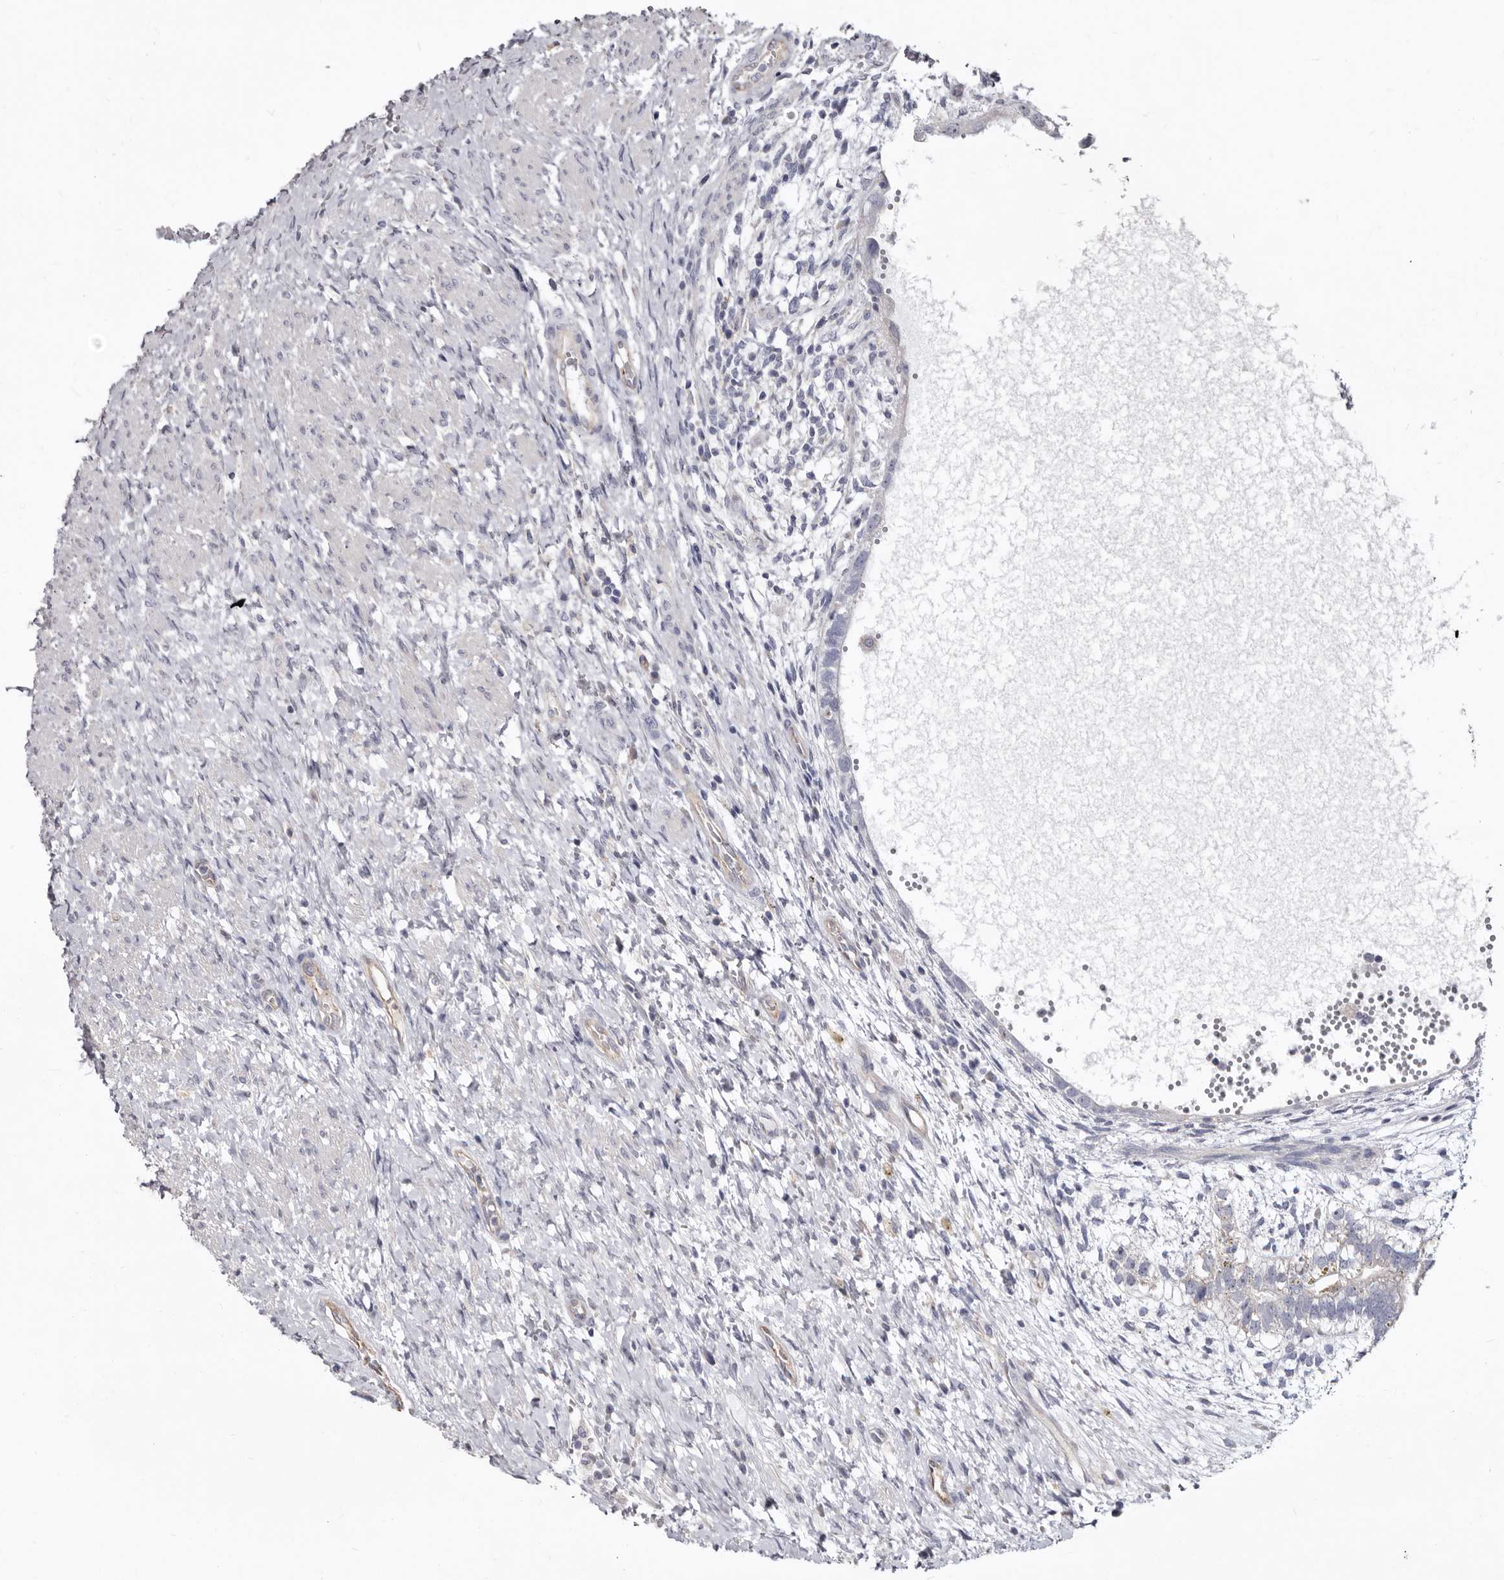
{"staining": {"intensity": "negative", "quantity": "none", "location": "none"}, "tissue": "testis cancer", "cell_type": "Tumor cells", "image_type": "cancer", "snomed": [{"axis": "morphology", "description": "Carcinoma, Embryonal, NOS"}, {"axis": "topography", "description": "Testis"}], "caption": "Embryonal carcinoma (testis) was stained to show a protein in brown. There is no significant staining in tumor cells. (Stains: DAB (3,3'-diaminobenzidine) immunohistochemistry with hematoxylin counter stain, Microscopy: brightfield microscopy at high magnification).", "gene": "FMO2", "patient": {"sex": "male", "age": 26}}